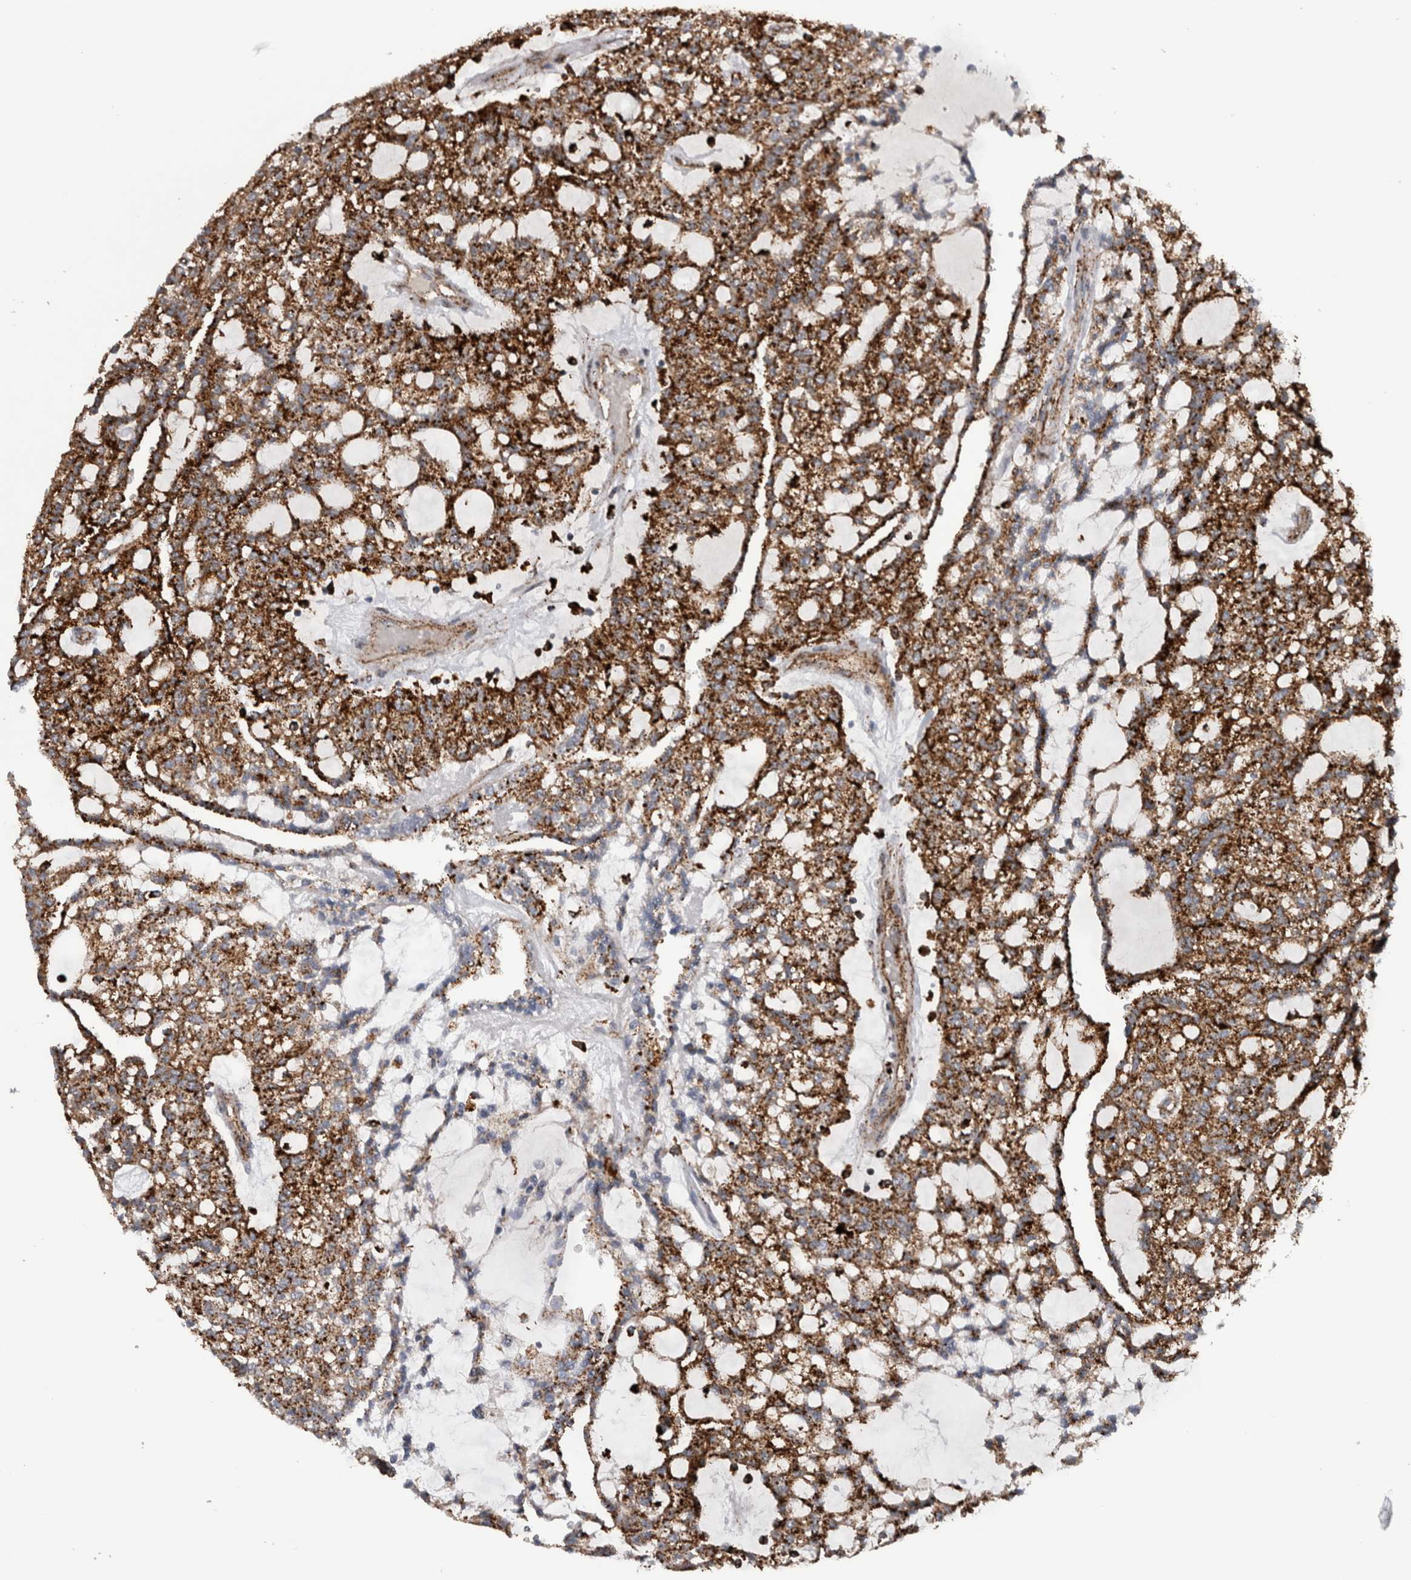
{"staining": {"intensity": "strong", "quantity": ">75%", "location": "cytoplasmic/membranous"}, "tissue": "renal cancer", "cell_type": "Tumor cells", "image_type": "cancer", "snomed": [{"axis": "morphology", "description": "Adenocarcinoma, NOS"}, {"axis": "topography", "description": "Kidney"}], "caption": "Protein expression analysis of human renal cancer reveals strong cytoplasmic/membranous staining in about >75% of tumor cells.", "gene": "CTSZ", "patient": {"sex": "male", "age": 63}}